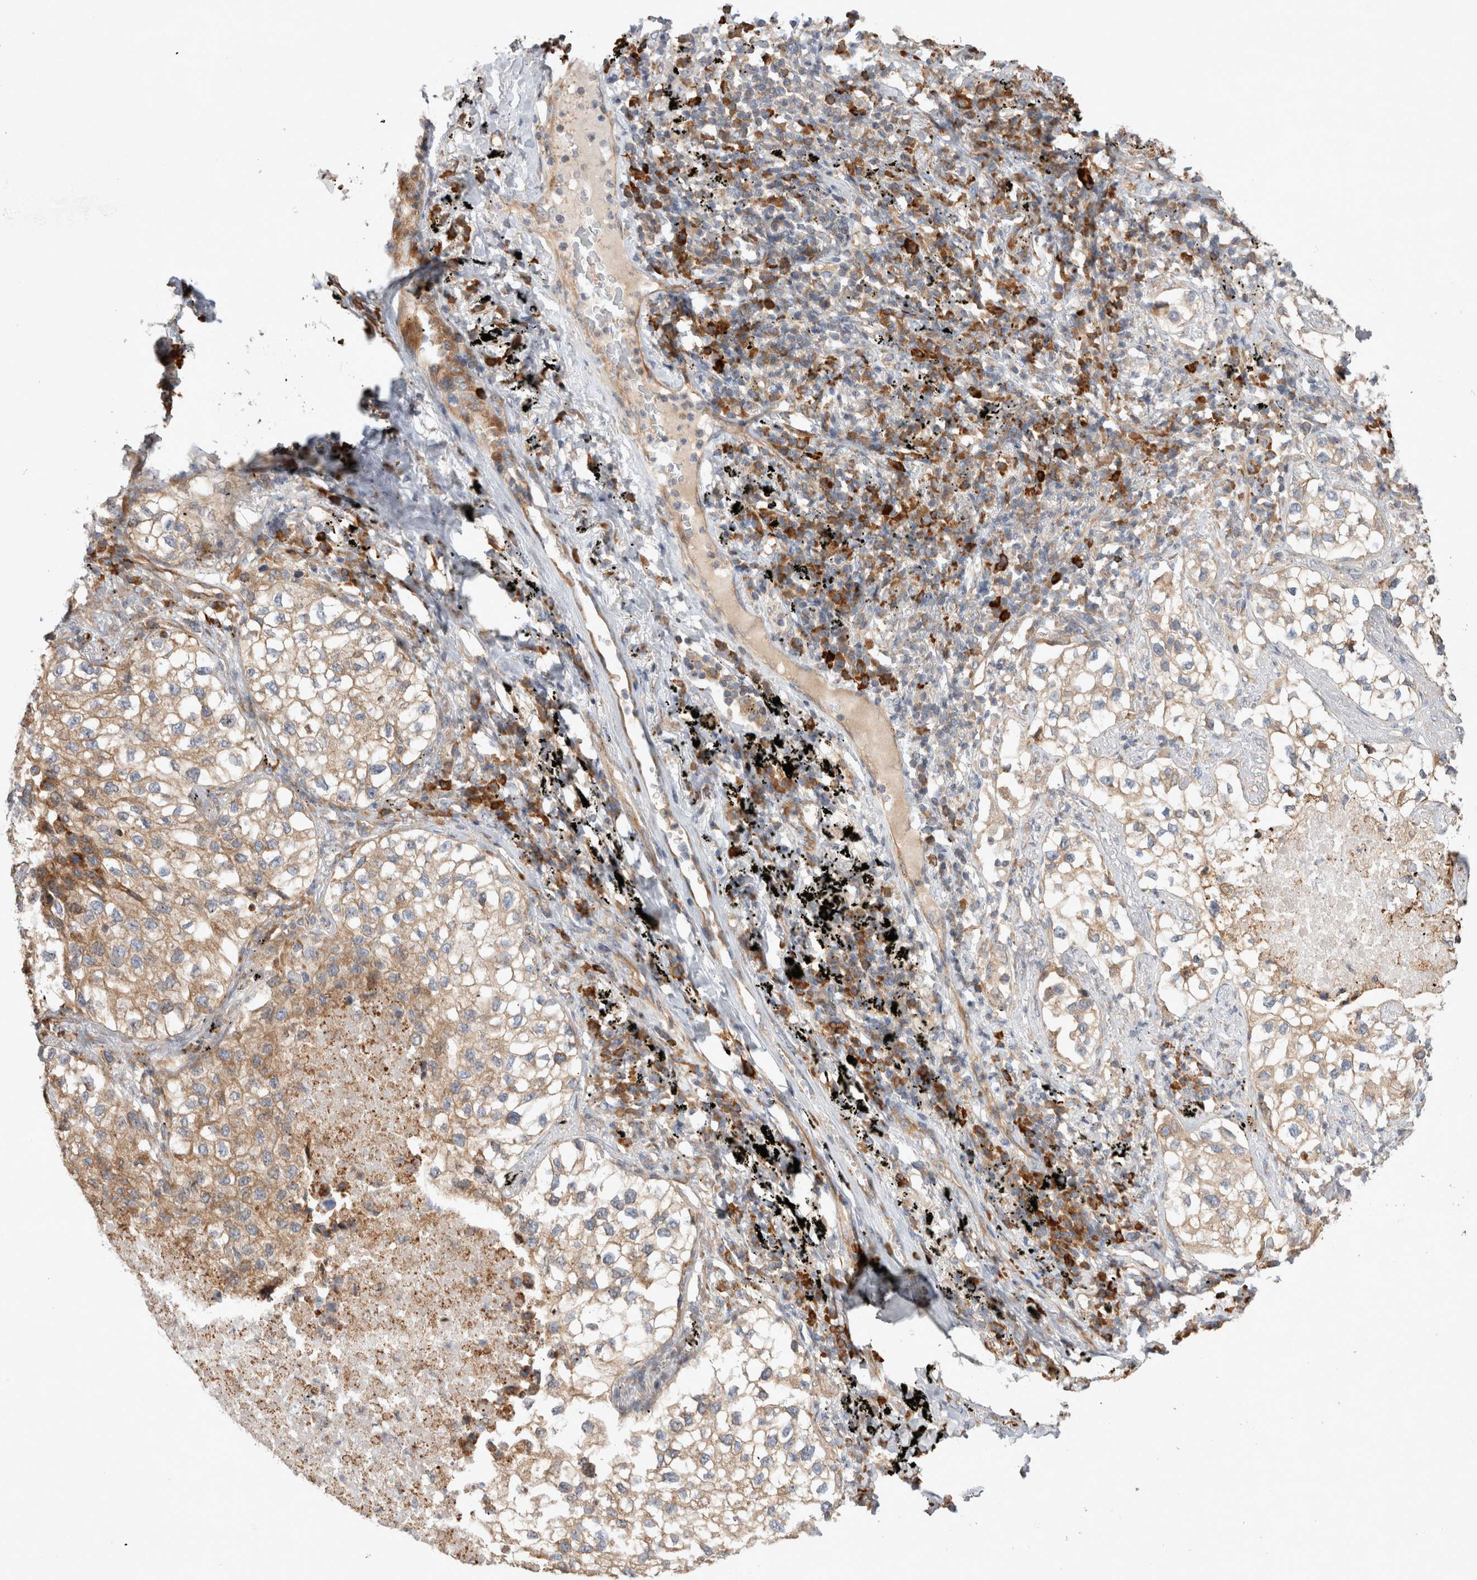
{"staining": {"intensity": "weak", "quantity": "25%-75%", "location": "cytoplasmic/membranous"}, "tissue": "lung cancer", "cell_type": "Tumor cells", "image_type": "cancer", "snomed": [{"axis": "morphology", "description": "Adenocarcinoma, NOS"}, {"axis": "topography", "description": "Lung"}], "caption": "Immunohistochemical staining of adenocarcinoma (lung) displays weak cytoplasmic/membranous protein expression in approximately 25%-75% of tumor cells. (DAB IHC, brown staining for protein, blue staining for nuclei).", "gene": "PDCD10", "patient": {"sex": "male", "age": 63}}